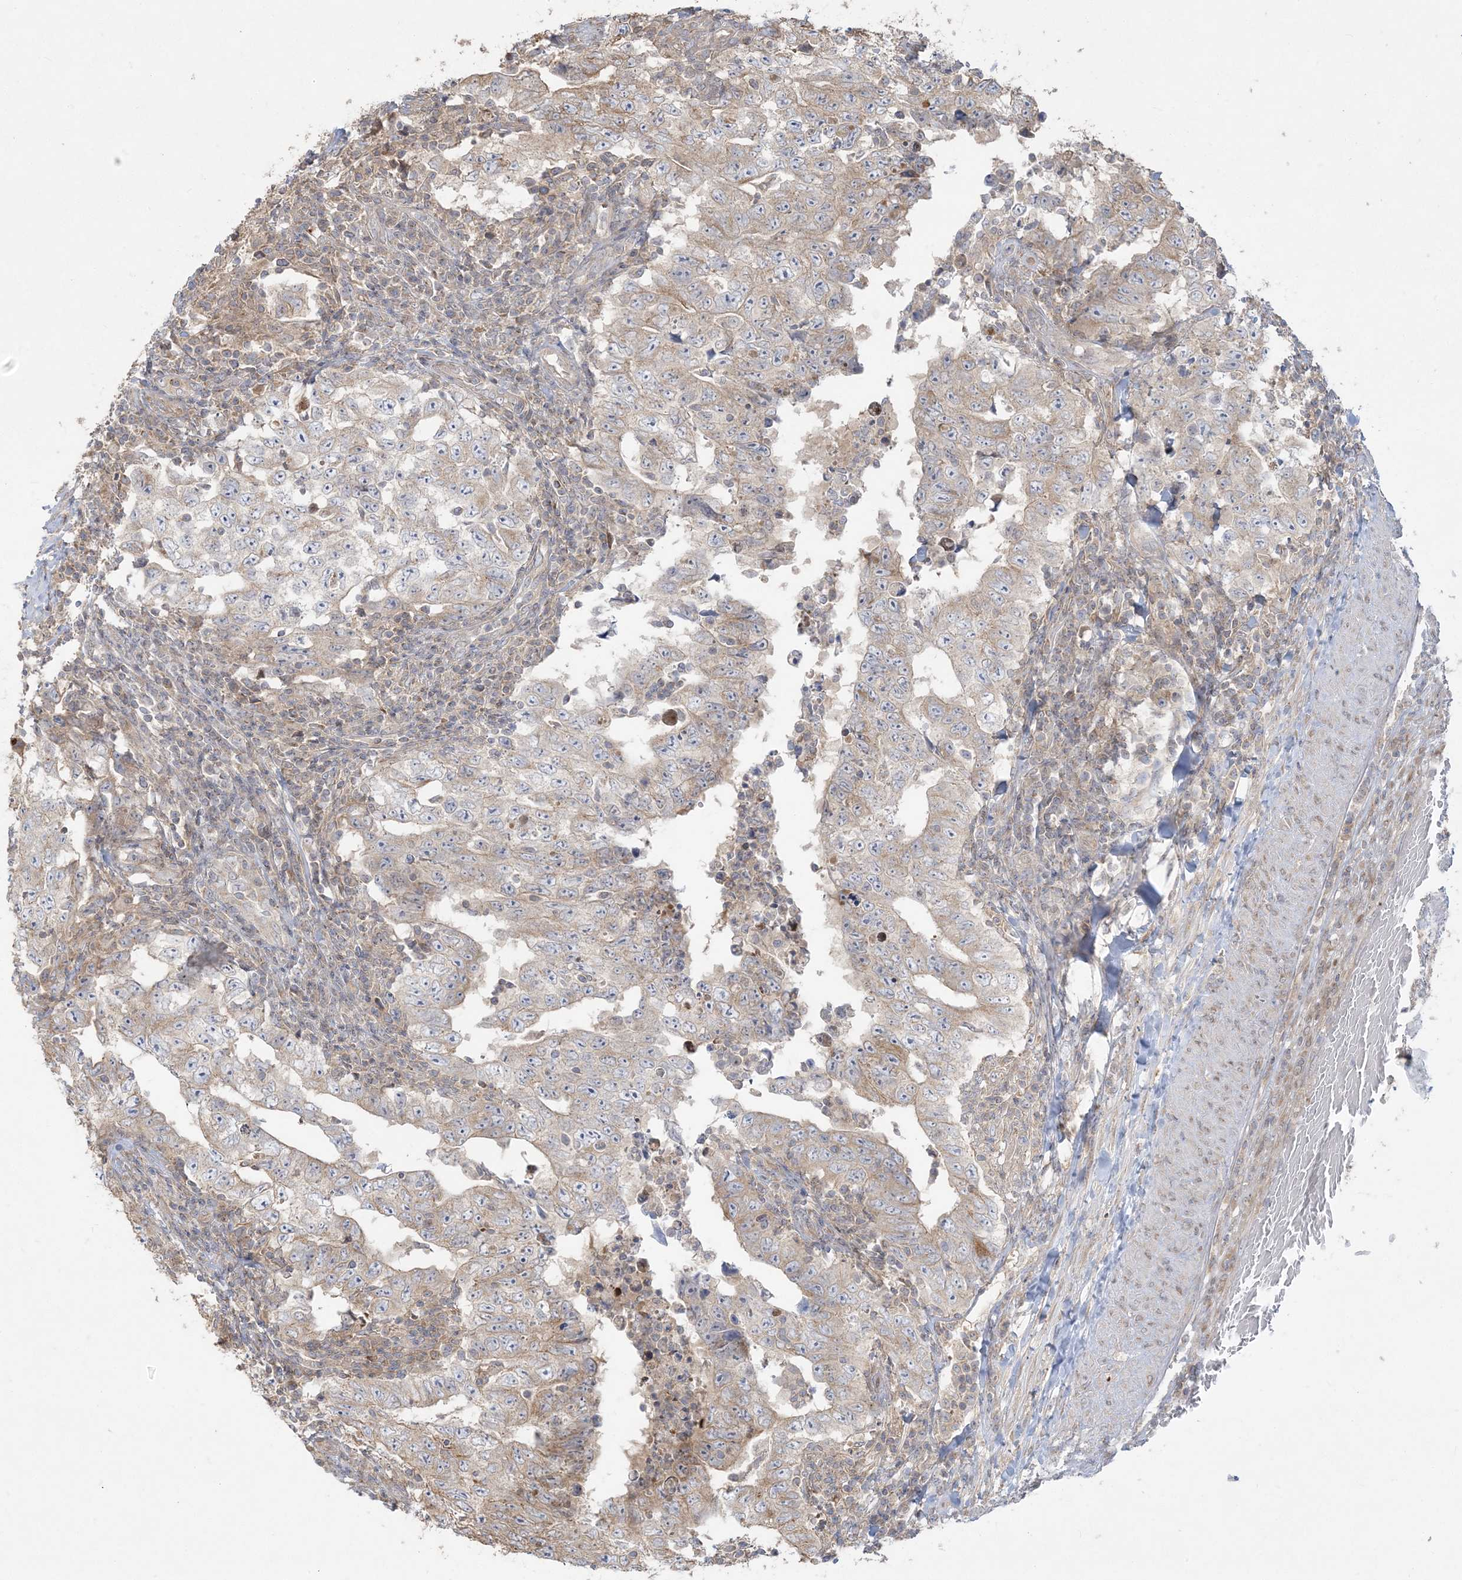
{"staining": {"intensity": "weak", "quantity": ">75%", "location": "cytoplasmic/membranous"}, "tissue": "testis cancer", "cell_type": "Tumor cells", "image_type": "cancer", "snomed": [{"axis": "morphology", "description": "Carcinoma, Embryonal, NOS"}, {"axis": "topography", "description": "Testis"}], "caption": "This photomicrograph shows embryonal carcinoma (testis) stained with immunohistochemistry (IHC) to label a protein in brown. The cytoplasmic/membranous of tumor cells show weak positivity for the protein. Nuclei are counter-stained blue.", "gene": "ZC3H6", "patient": {"sex": "male", "age": 26}}